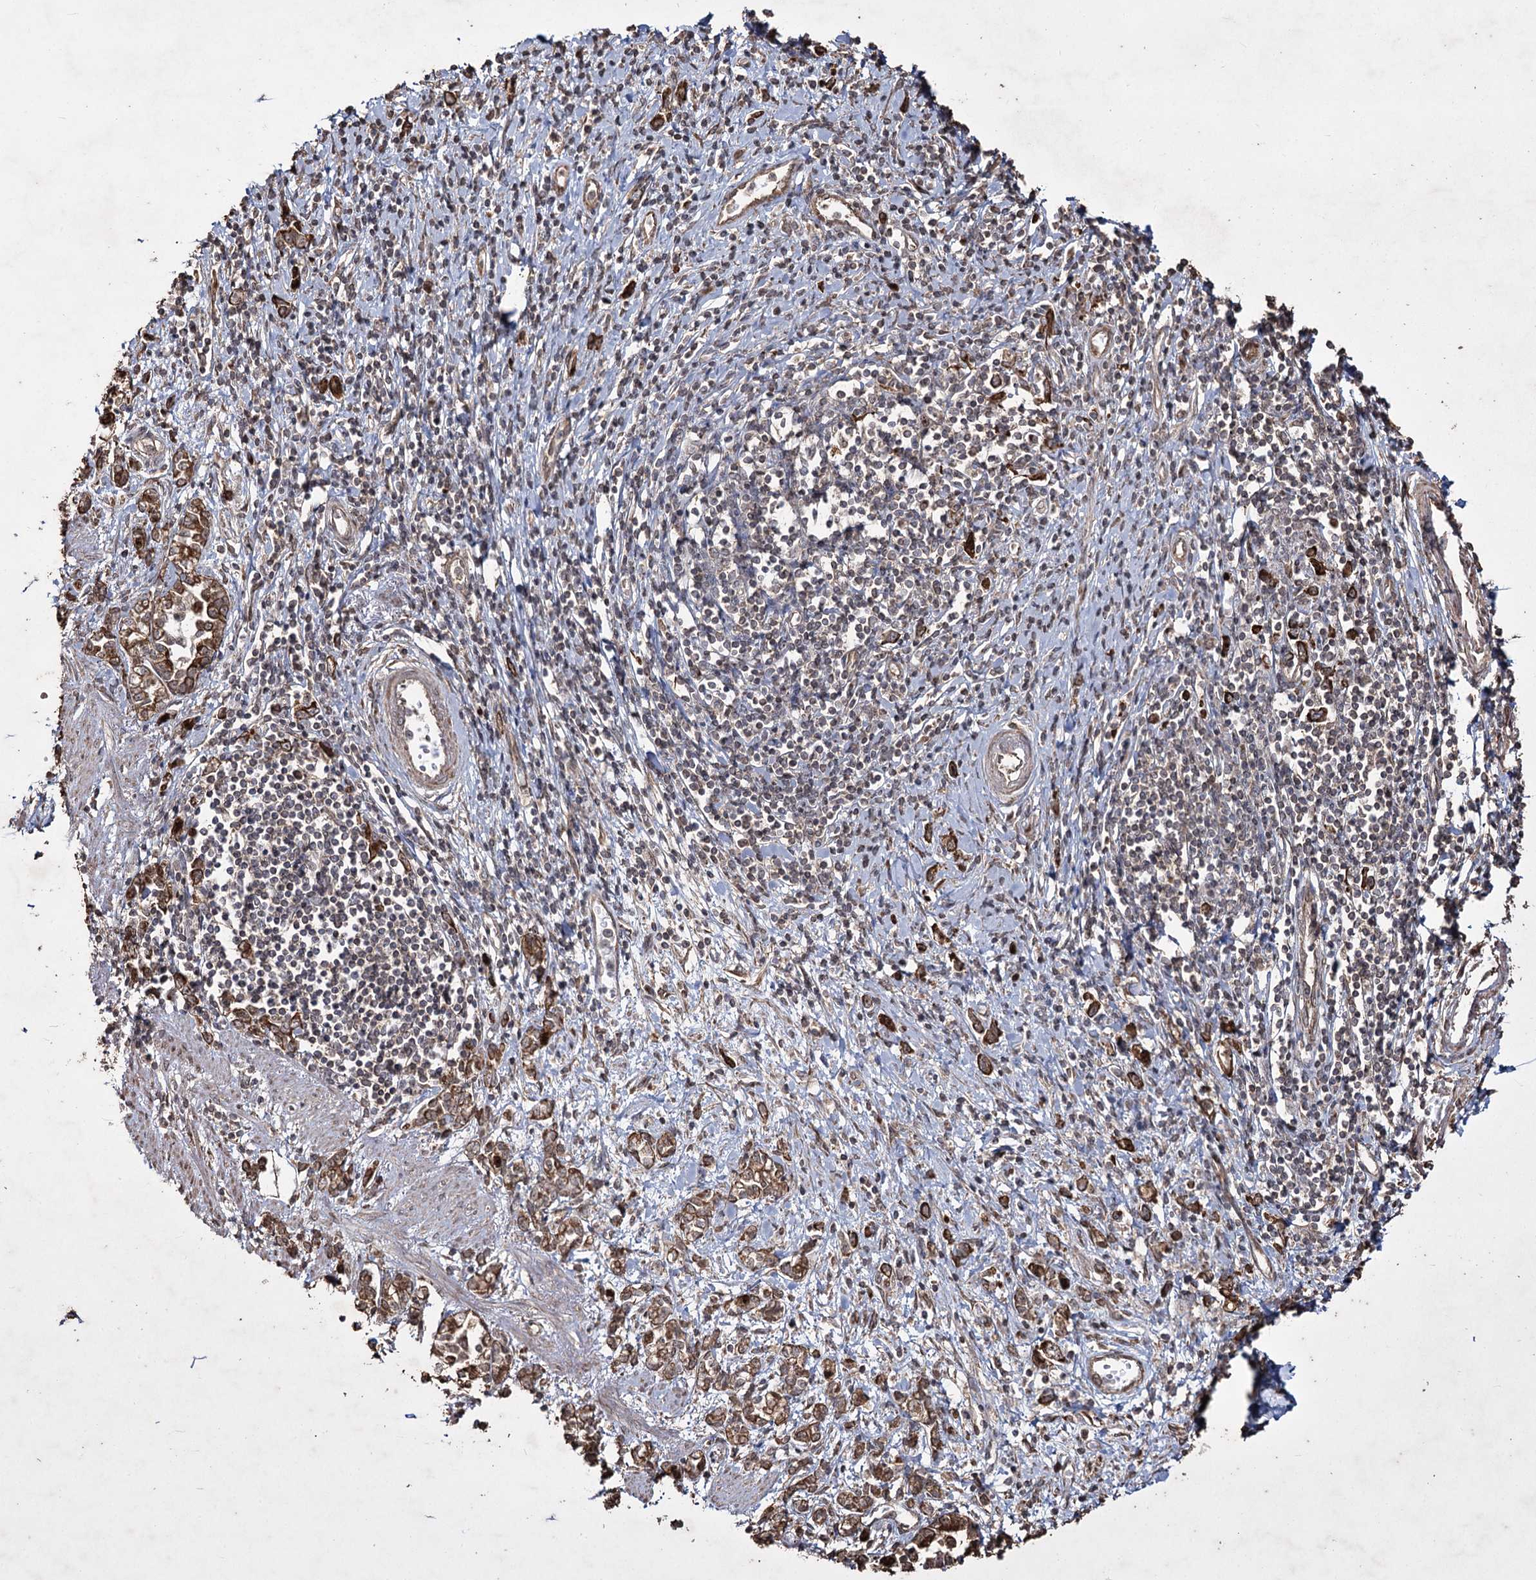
{"staining": {"intensity": "strong", "quantity": ">75%", "location": "cytoplasmic/membranous"}, "tissue": "stomach cancer", "cell_type": "Tumor cells", "image_type": "cancer", "snomed": [{"axis": "morphology", "description": "Adenocarcinoma, NOS"}, {"axis": "topography", "description": "Stomach"}], "caption": "The photomicrograph shows immunohistochemical staining of stomach cancer (adenocarcinoma). There is strong cytoplasmic/membranous staining is seen in approximately >75% of tumor cells.", "gene": "PRC1", "patient": {"sex": "female", "age": 76}}